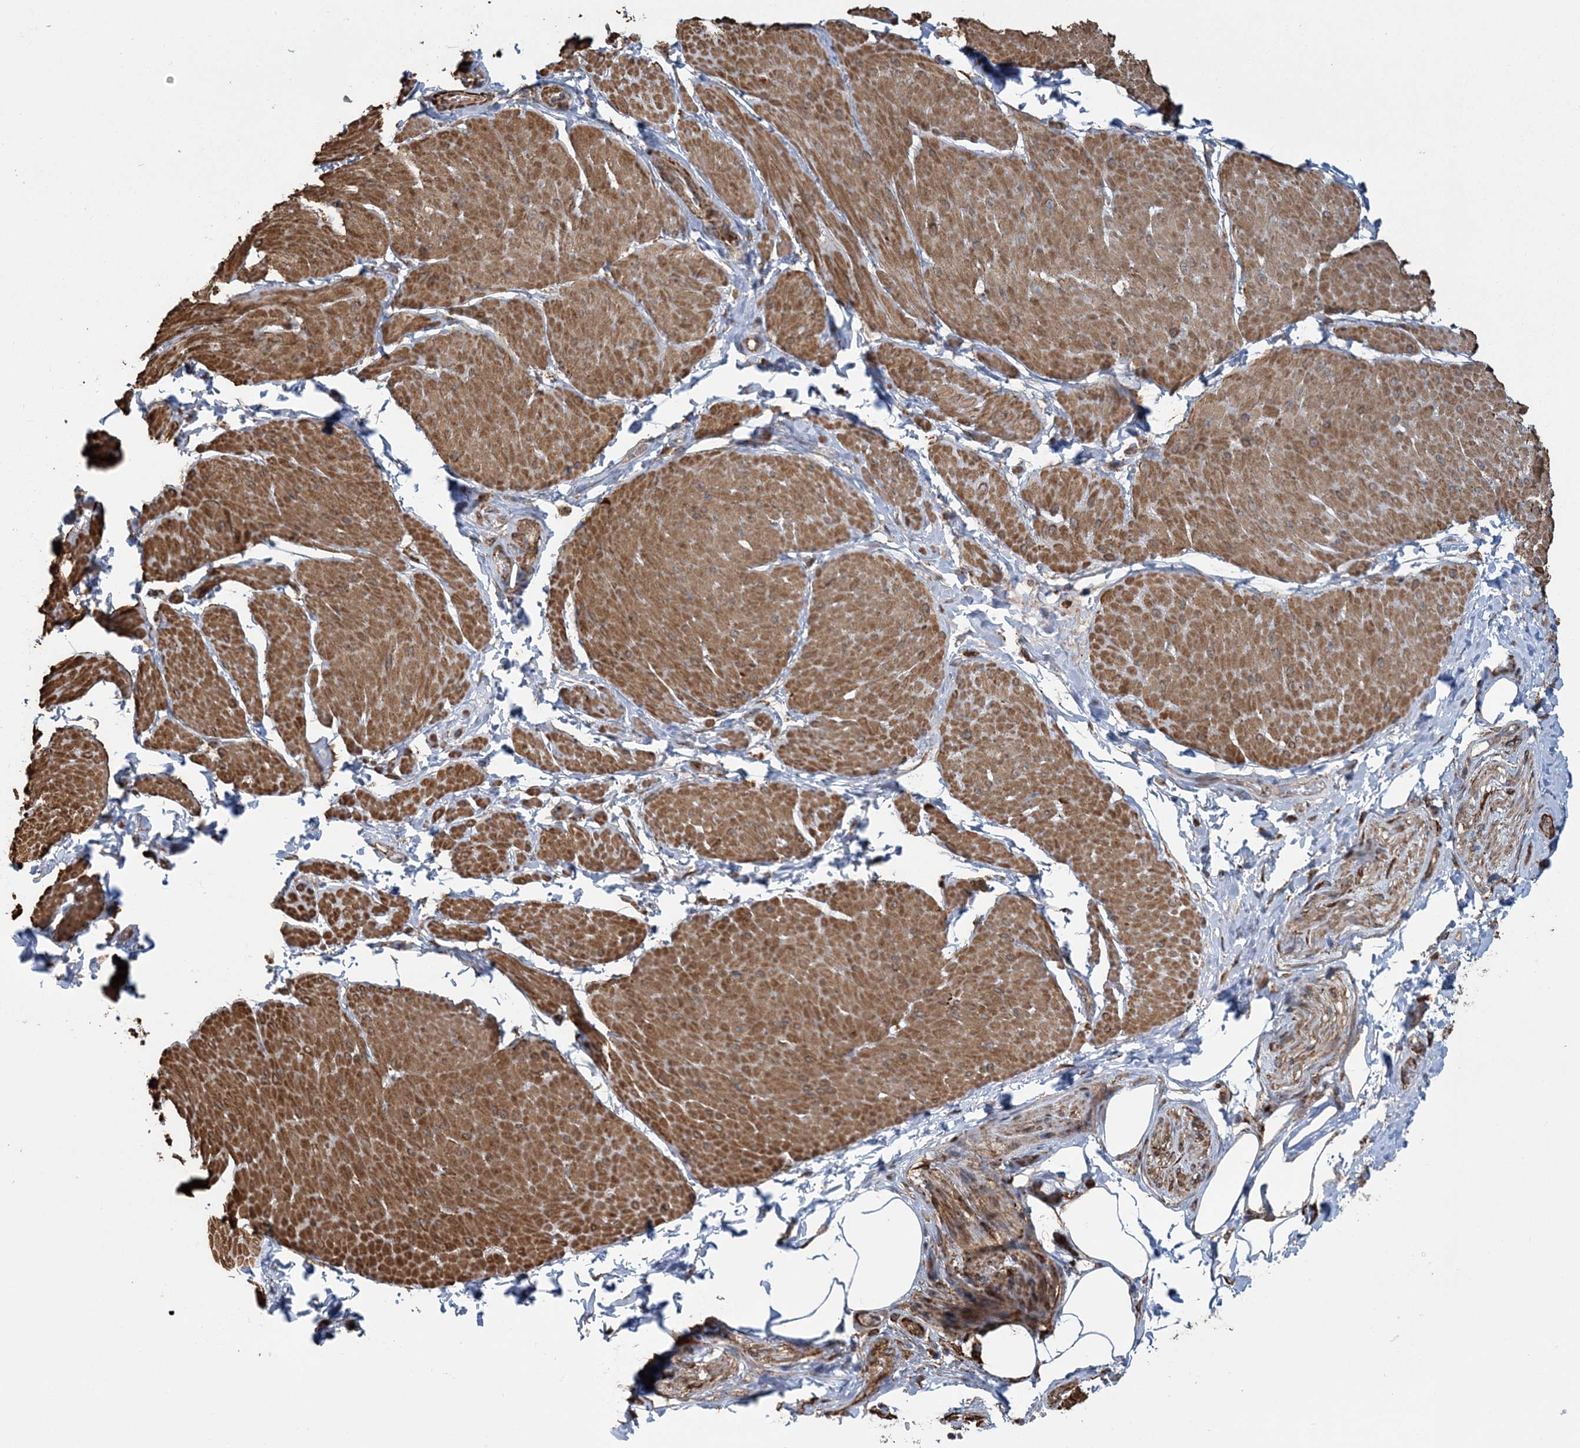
{"staining": {"intensity": "moderate", "quantity": ">75%", "location": "cytoplasmic/membranous"}, "tissue": "smooth muscle", "cell_type": "Smooth muscle cells", "image_type": "normal", "snomed": [{"axis": "morphology", "description": "Urothelial carcinoma, High grade"}, {"axis": "topography", "description": "Urinary bladder"}], "caption": "Immunohistochemistry (IHC) staining of unremarkable smooth muscle, which reveals medium levels of moderate cytoplasmic/membranous expression in about >75% of smooth muscle cells indicating moderate cytoplasmic/membranous protein positivity. The staining was performed using DAB (brown) for protein detection and nuclei were counterstained in hematoxylin (blue).", "gene": "TRAF3IP2", "patient": {"sex": "male", "age": 46}}